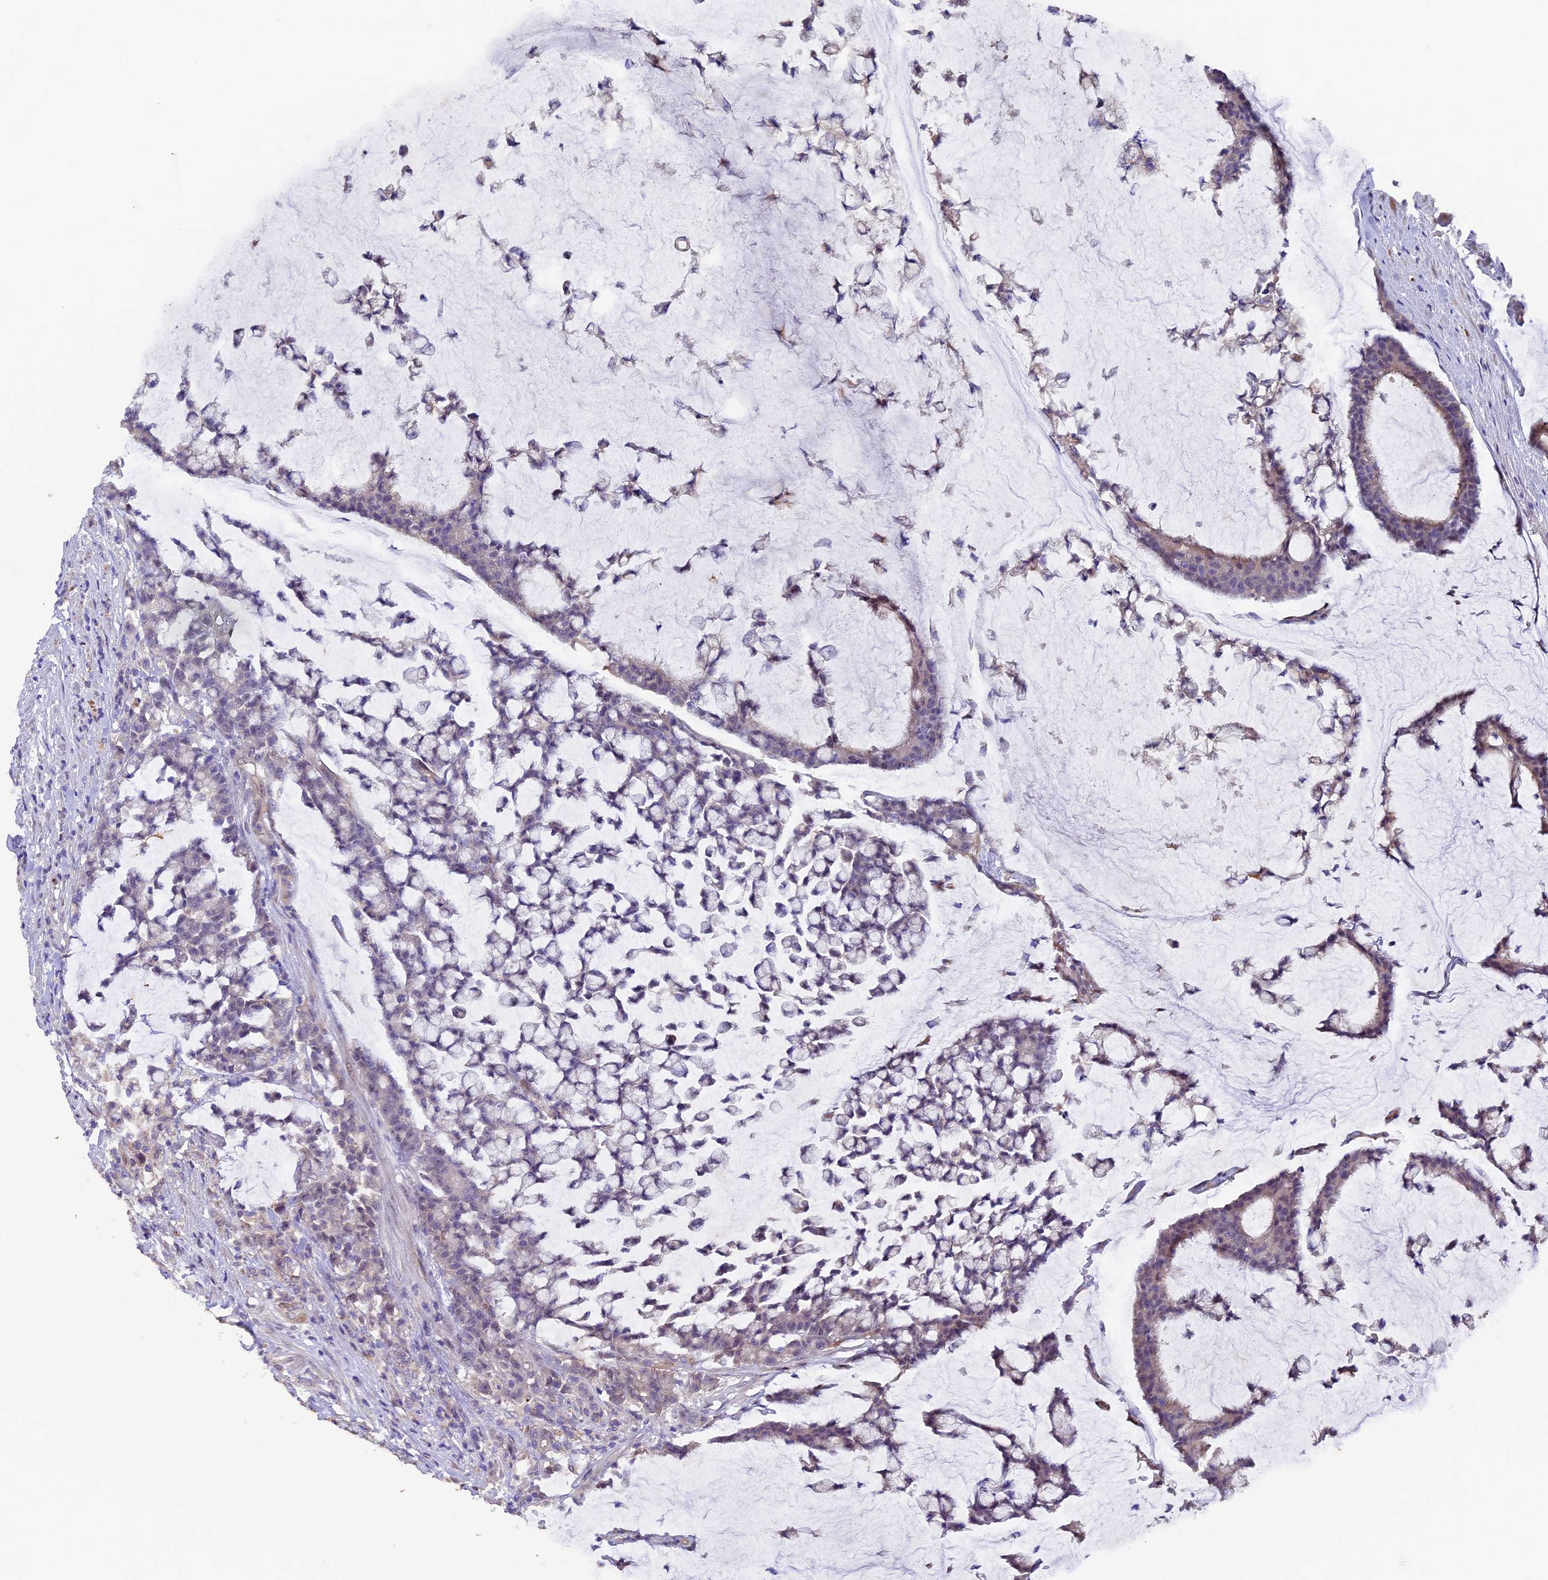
{"staining": {"intensity": "weak", "quantity": "<25%", "location": "cytoplasmic/membranous"}, "tissue": "colorectal cancer", "cell_type": "Tumor cells", "image_type": "cancer", "snomed": [{"axis": "morphology", "description": "Adenocarcinoma, NOS"}, {"axis": "topography", "description": "Colon"}], "caption": "Image shows no protein staining in tumor cells of colorectal adenocarcinoma tissue.", "gene": "NCK2", "patient": {"sex": "female", "age": 84}}